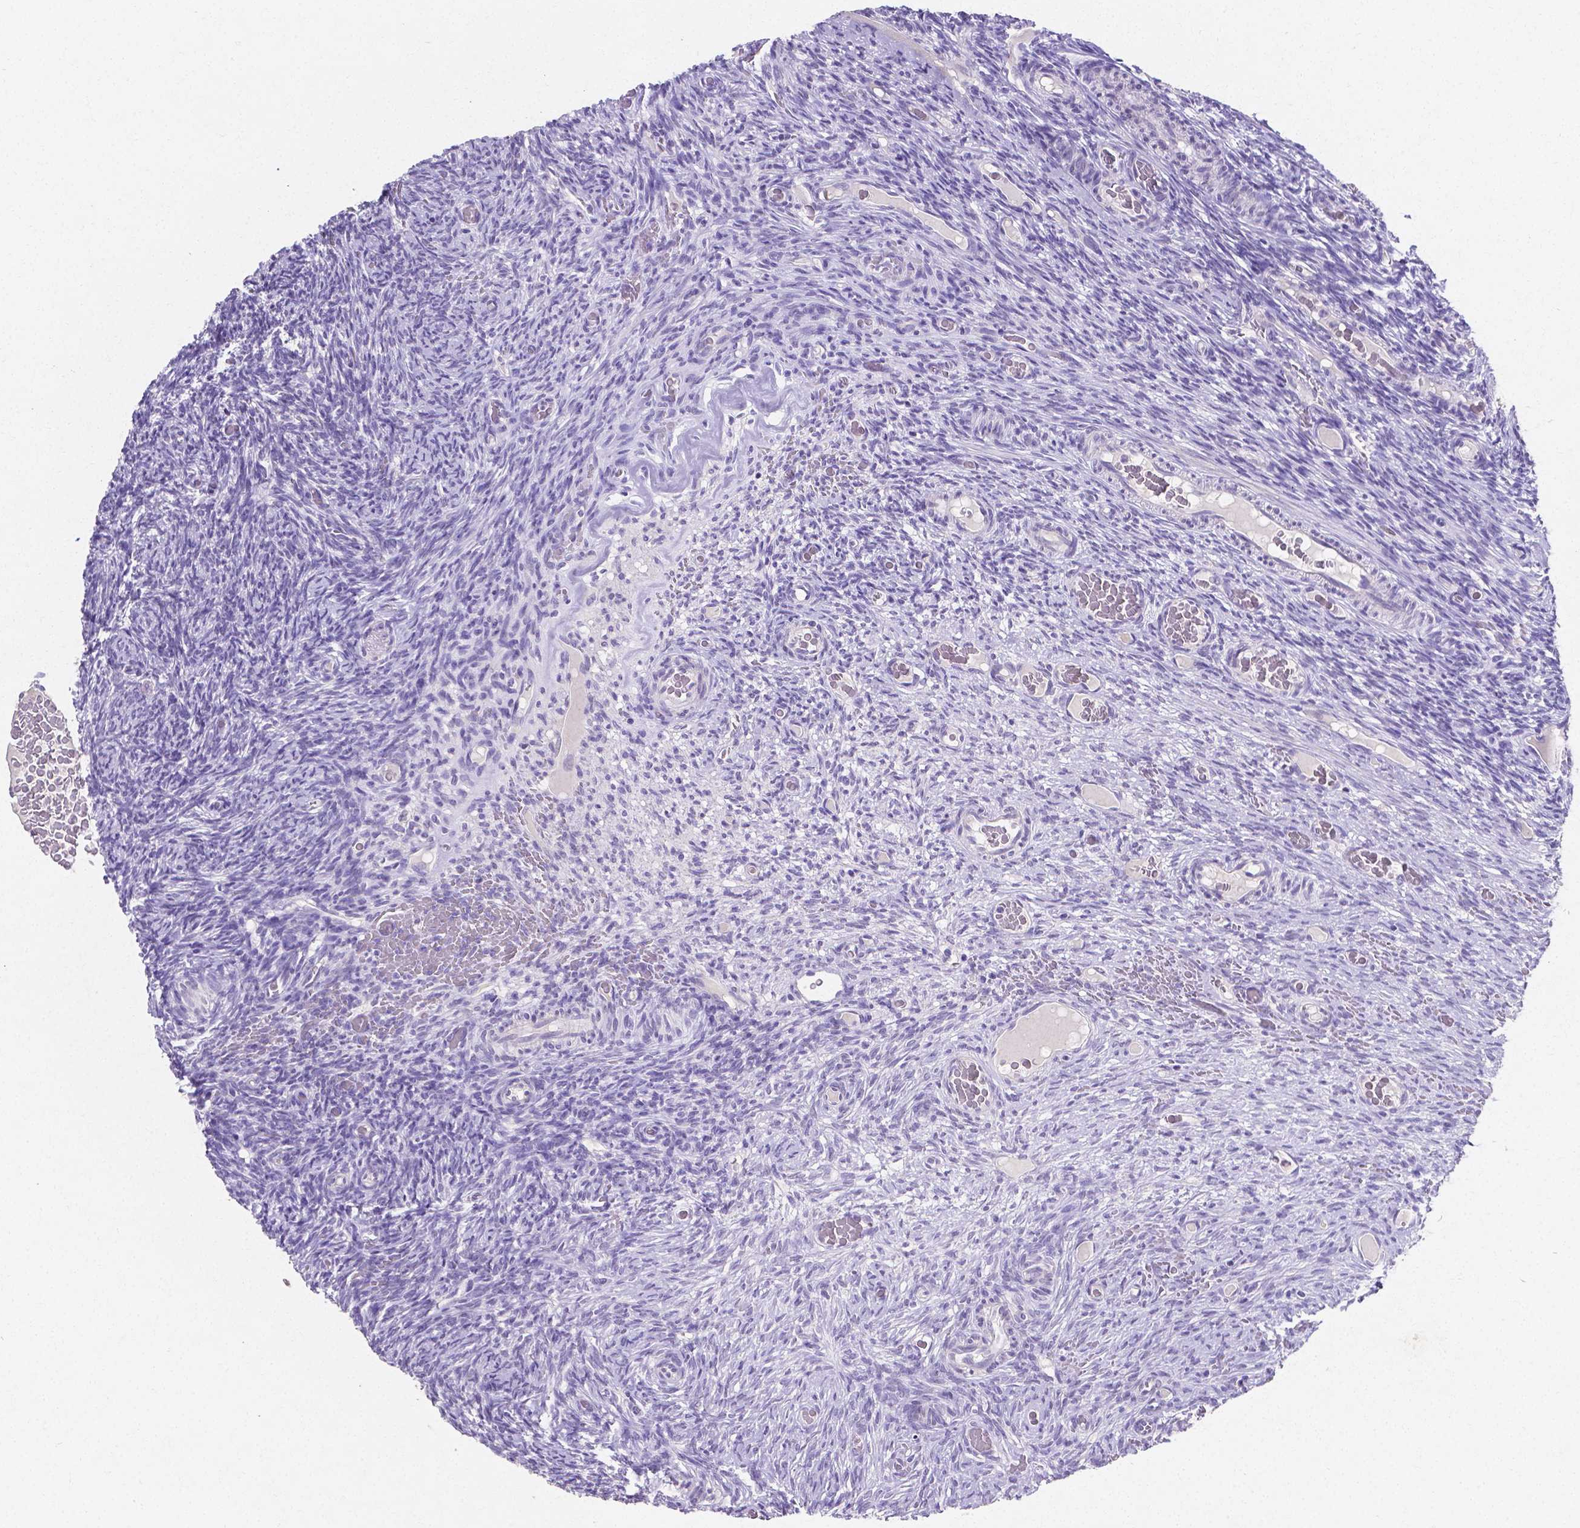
{"staining": {"intensity": "negative", "quantity": "none", "location": "none"}, "tissue": "ovary", "cell_type": "Ovarian stroma cells", "image_type": "normal", "snomed": [{"axis": "morphology", "description": "Normal tissue, NOS"}, {"axis": "topography", "description": "Ovary"}], "caption": "Immunohistochemistry image of benign ovary: human ovary stained with DAB displays no significant protein positivity in ovarian stroma cells.", "gene": "SATB2", "patient": {"sex": "female", "age": 34}}